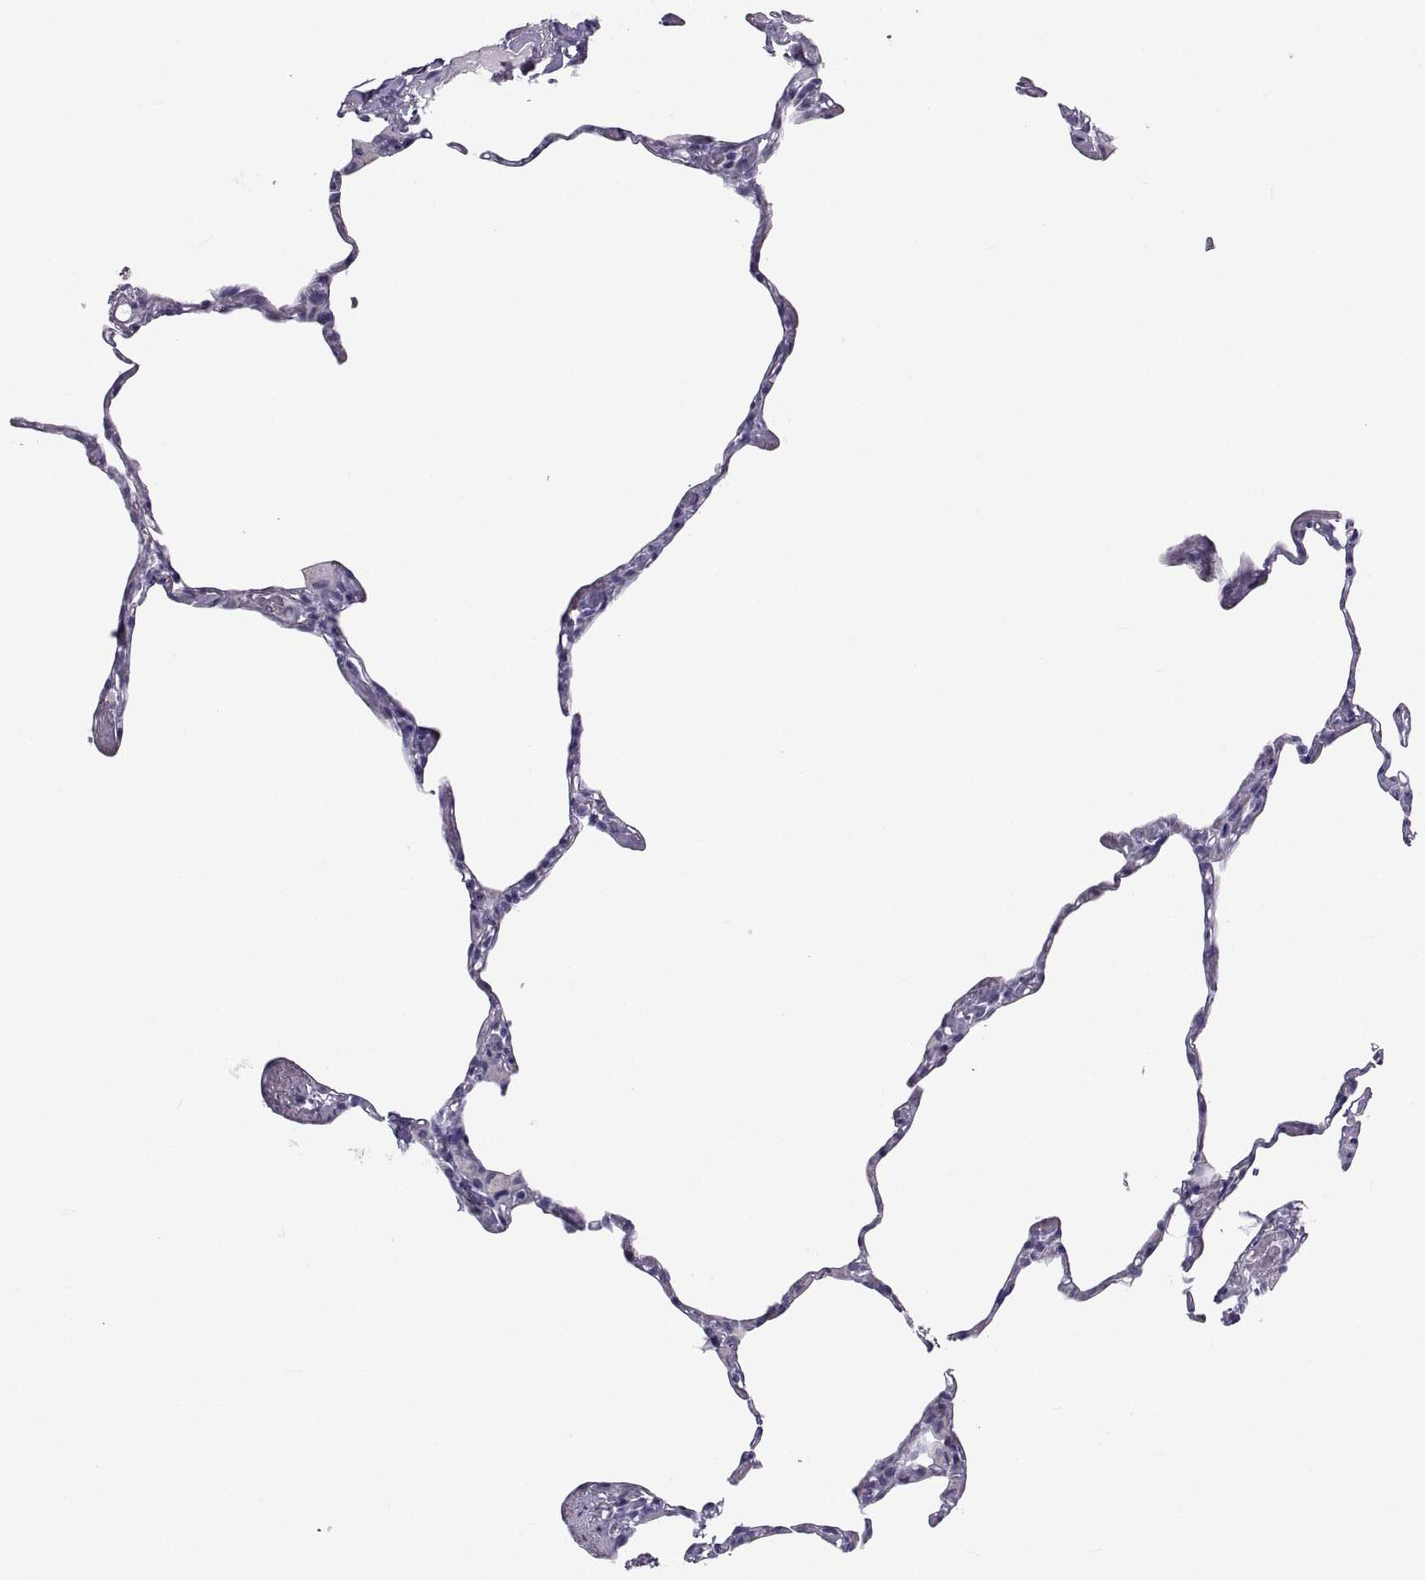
{"staining": {"intensity": "negative", "quantity": "none", "location": "none"}, "tissue": "lung", "cell_type": "Alveolar cells", "image_type": "normal", "snomed": [{"axis": "morphology", "description": "Normal tissue, NOS"}, {"axis": "topography", "description": "Lung"}], "caption": "Immunohistochemical staining of unremarkable lung exhibits no significant expression in alveolar cells. (Stains: DAB (3,3'-diaminobenzidine) immunohistochemistry with hematoxylin counter stain, Microscopy: brightfield microscopy at high magnification).", "gene": "PCSK1N", "patient": {"sex": "male", "age": 65}}